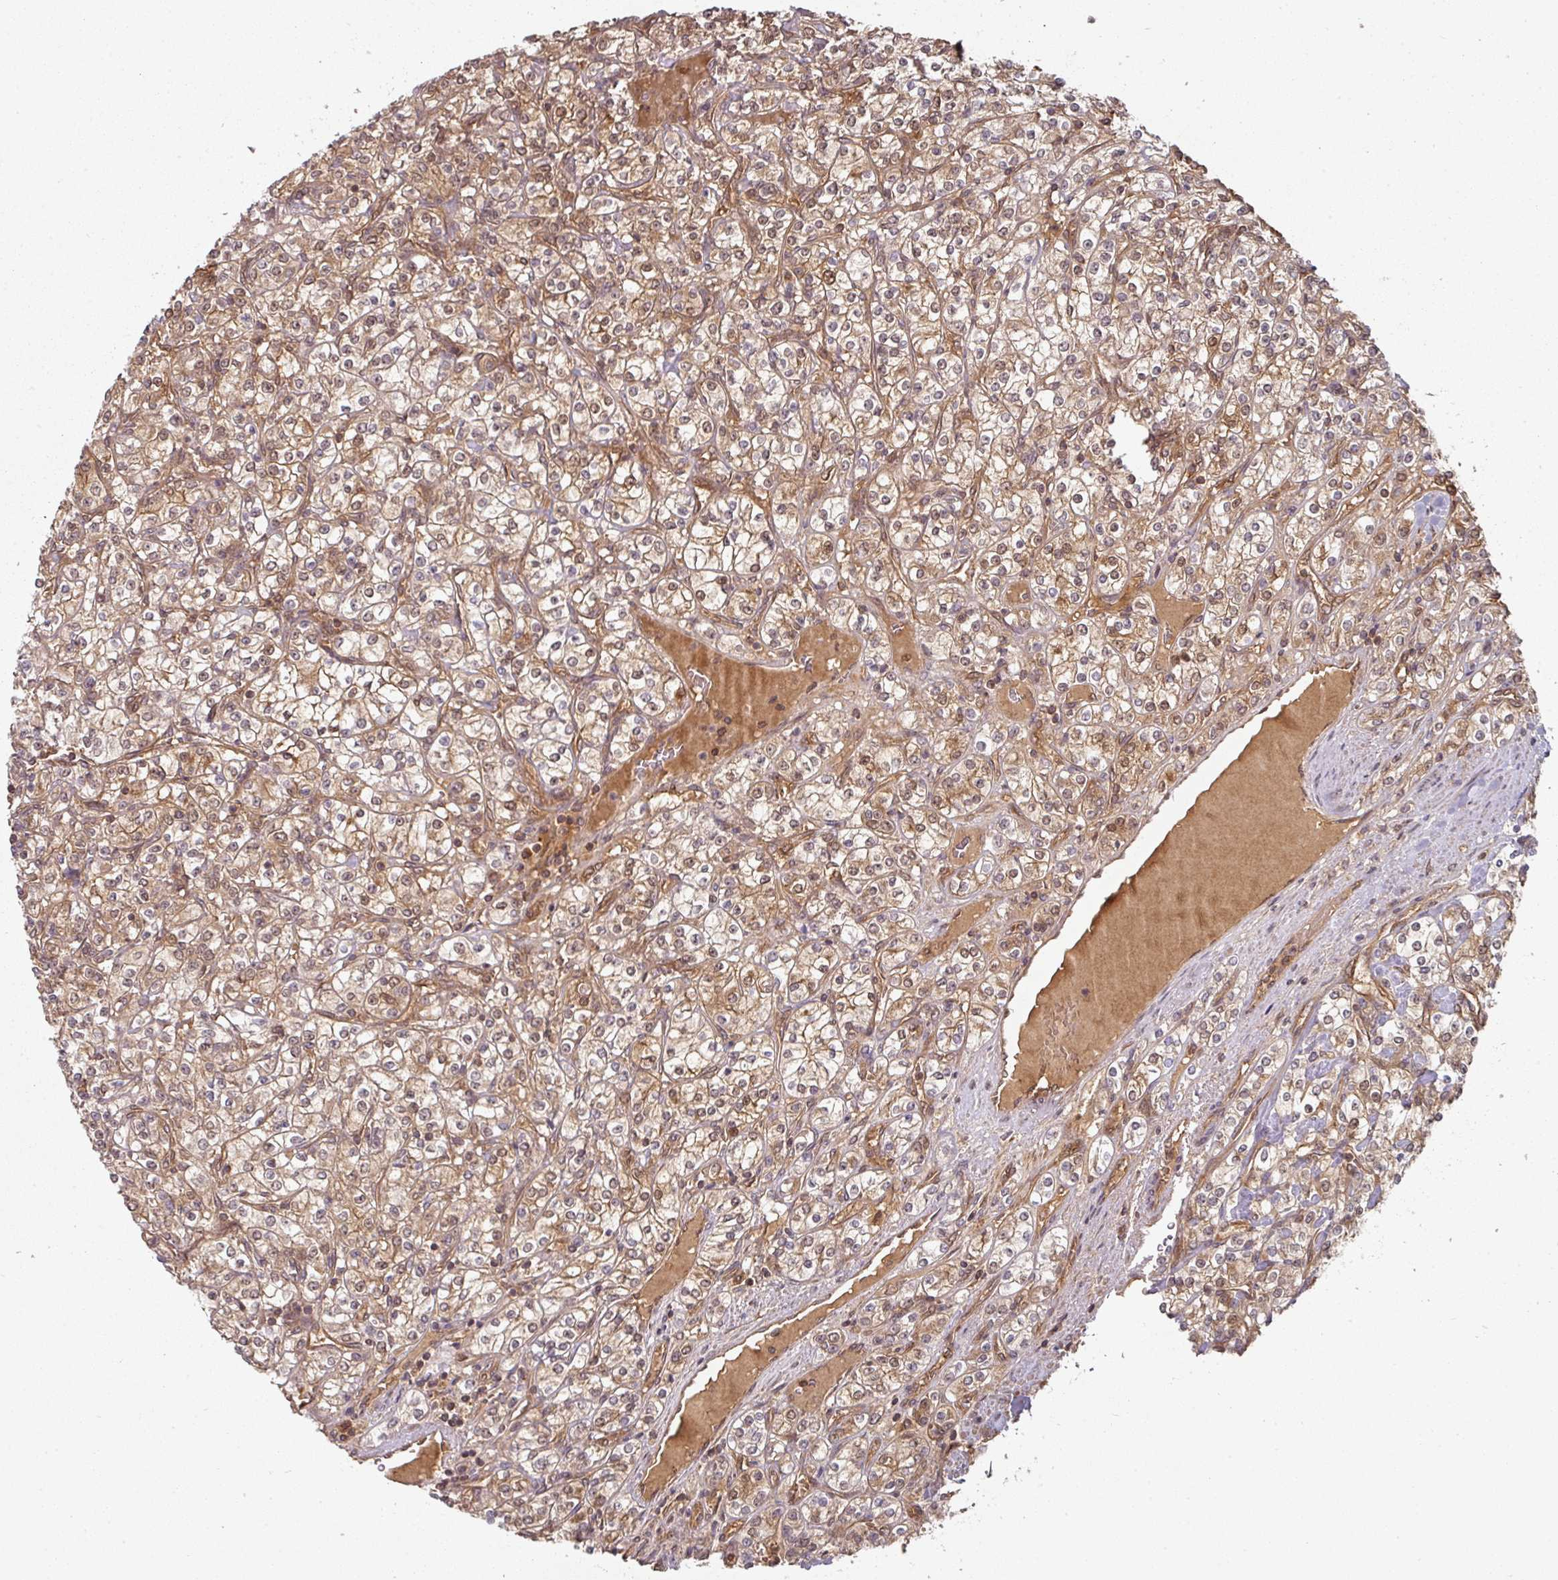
{"staining": {"intensity": "moderate", "quantity": ">75%", "location": "cytoplasmic/membranous"}, "tissue": "renal cancer", "cell_type": "Tumor cells", "image_type": "cancer", "snomed": [{"axis": "morphology", "description": "Adenocarcinoma, NOS"}, {"axis": "topography", "description": "Kidney"}], "caption": "The photomicrograph demonstrates immunohistochemical staining of renal cancer. There is moderate cytoplasmic/membranous staining is present in about >75% of tumor cells.", "gene": "EIF4EBP2", "patient": {"sex": "male", "age": 77}}